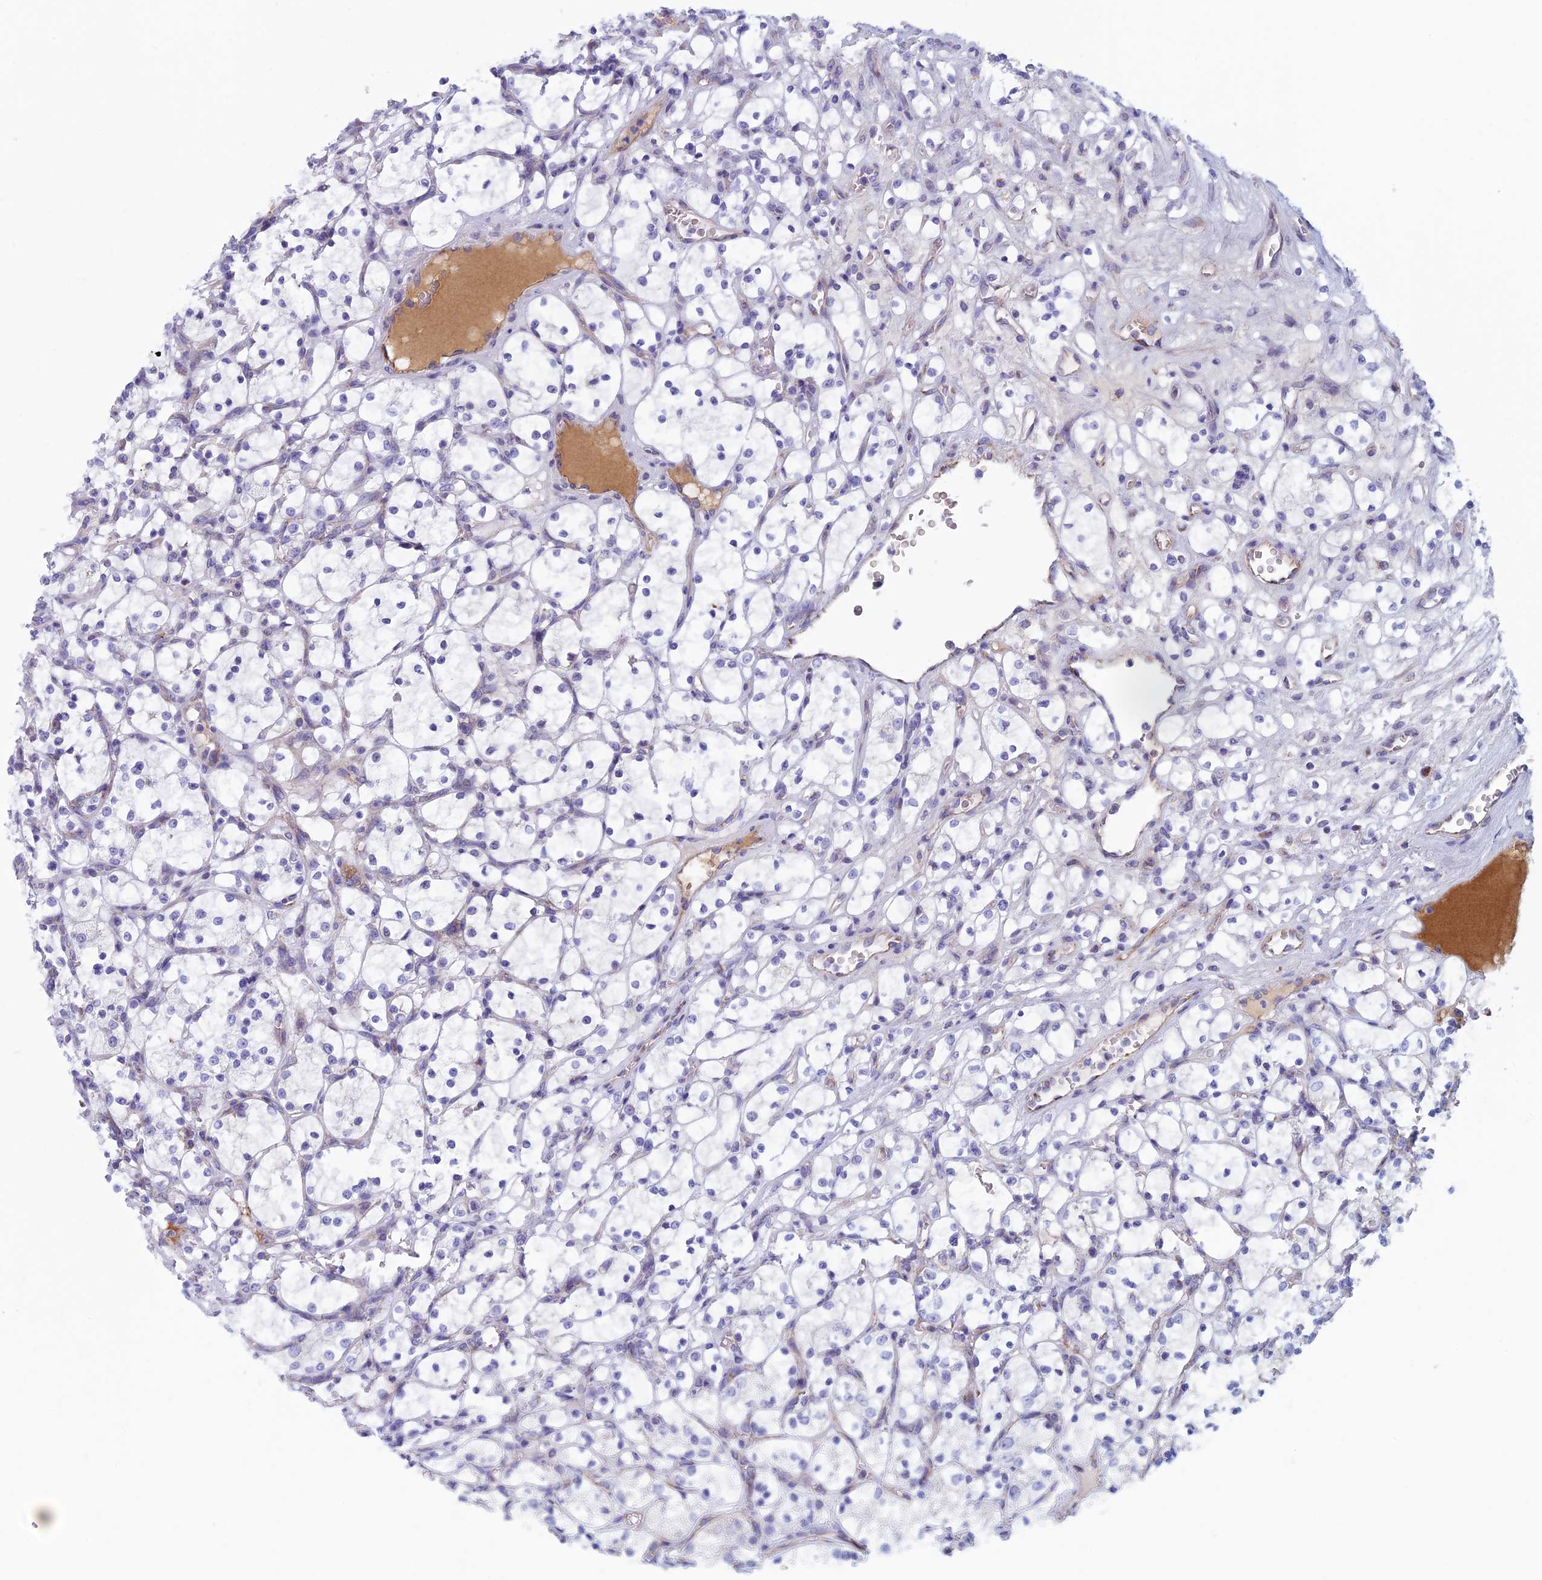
{"staining": {"intensity": "negative", "quantity": "none", "location": "none"}, "tissue": "renal cancer", "cell_type": "Tumor cells", "image_type": "cancer", "snomed": [{"axis": "morphology", "description": "Adenocarcinoma, NOS"}, {"axis": "topography", "description": "Kidney"}], "caption": "Immunohistochemistry (IHC) photomicrograph of neoplastic tissue: human renal cancer (adenocarcinoma) stained with DAB demonstrates no significant protein positivity in tumor cells. (DAB (3,3'-diaminobenzidine) IHC, high magnification).", "gene": "NDUFB9", "patient": {"sex": "female", "age": 69}}